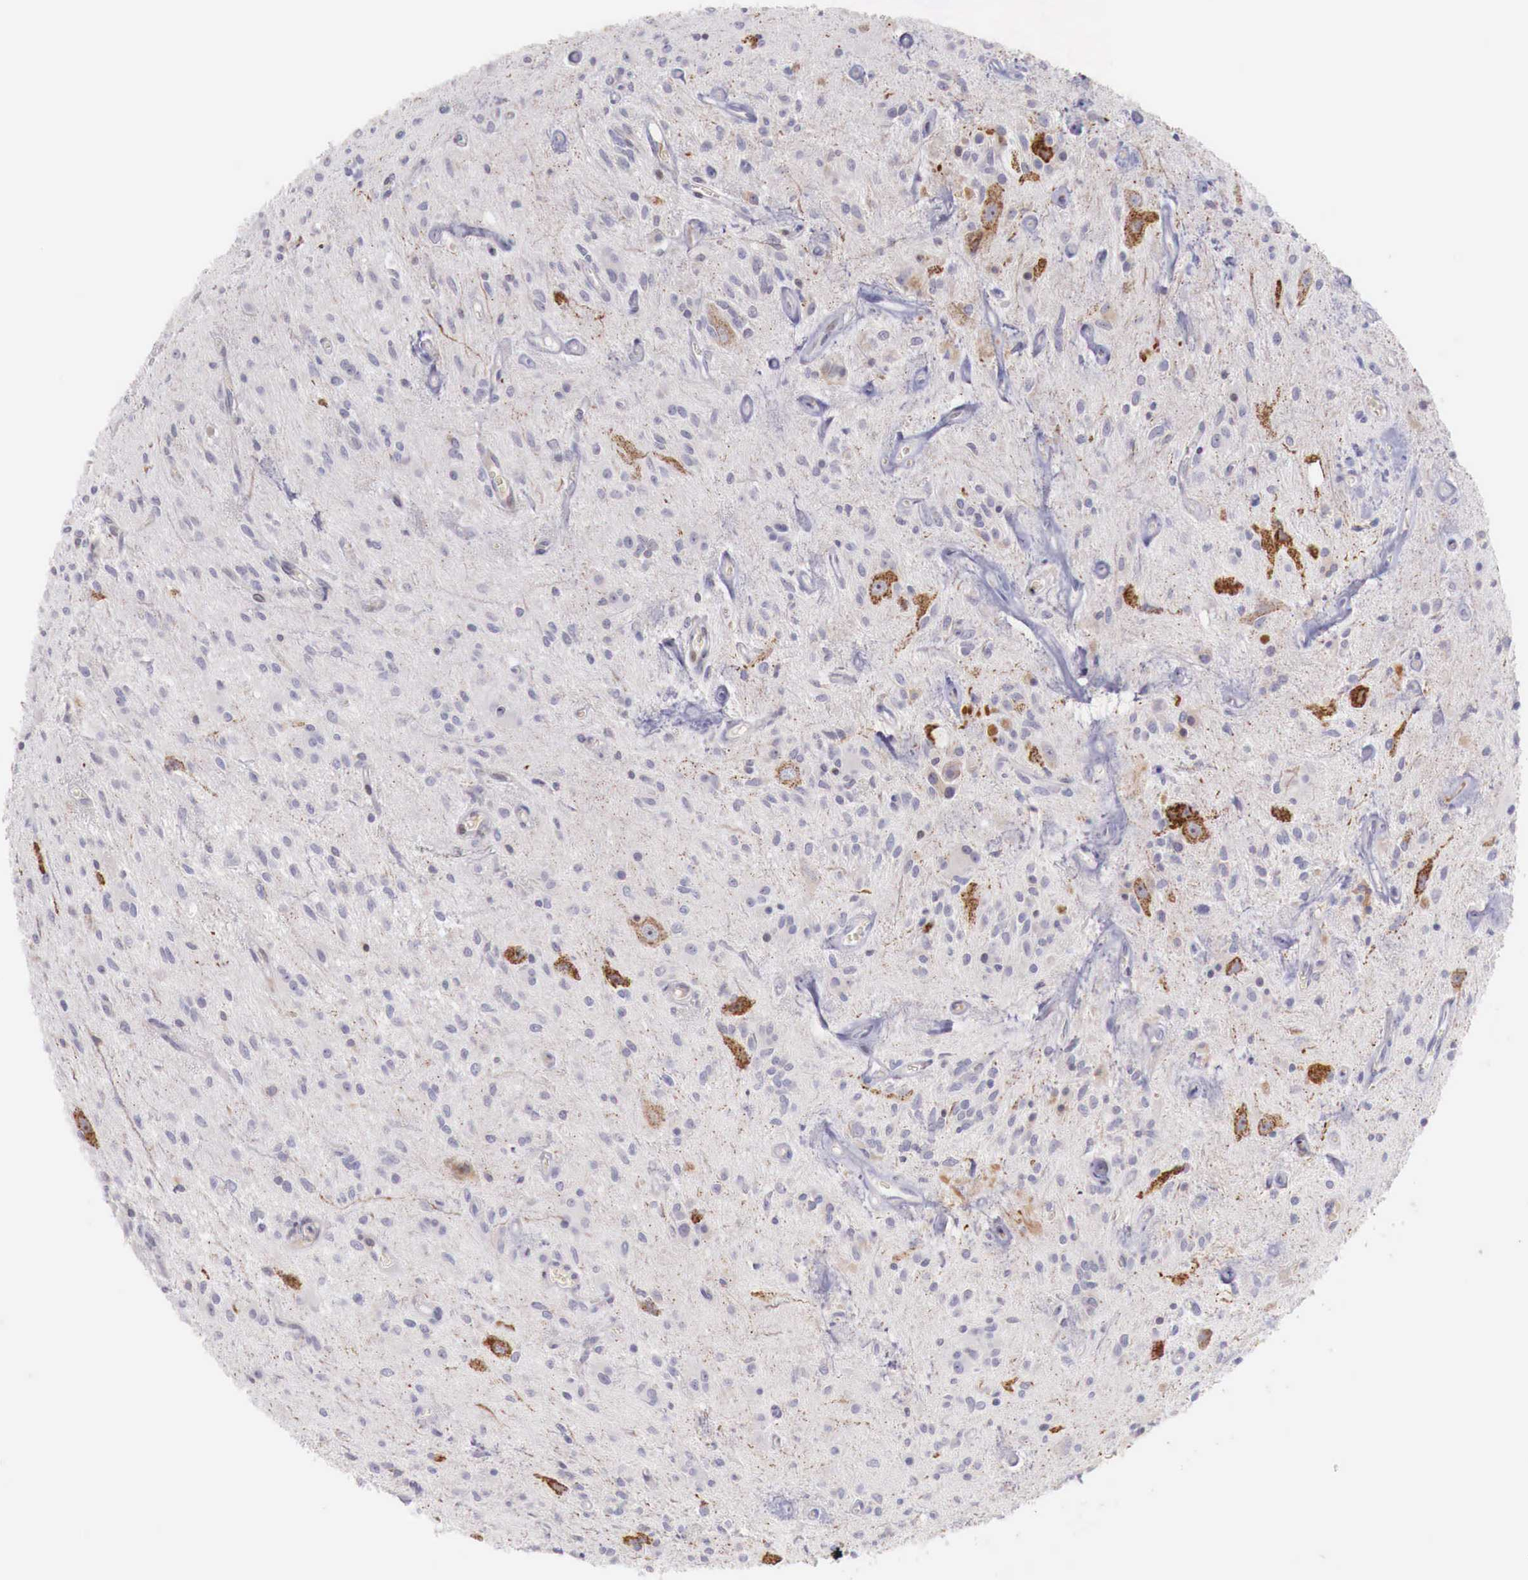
{"staining": {"intensity": "negative", "quantity": "none", "location": "none"}, "tissue": "glioma", "cell_type": "Tumor cells", "image_type": "cancer", "snomed": [{"axis": "morphology", "description": "Glioma, malignant, Low grade"}, {"axis": "topography", "description": "Brain"}], "caption": "Micrograph shows no protein staining in tumor cells of low-grade glioma (malignant) tissue.", "gene": "CLCN5", "patient": {"sex": "female", "age": 15}}